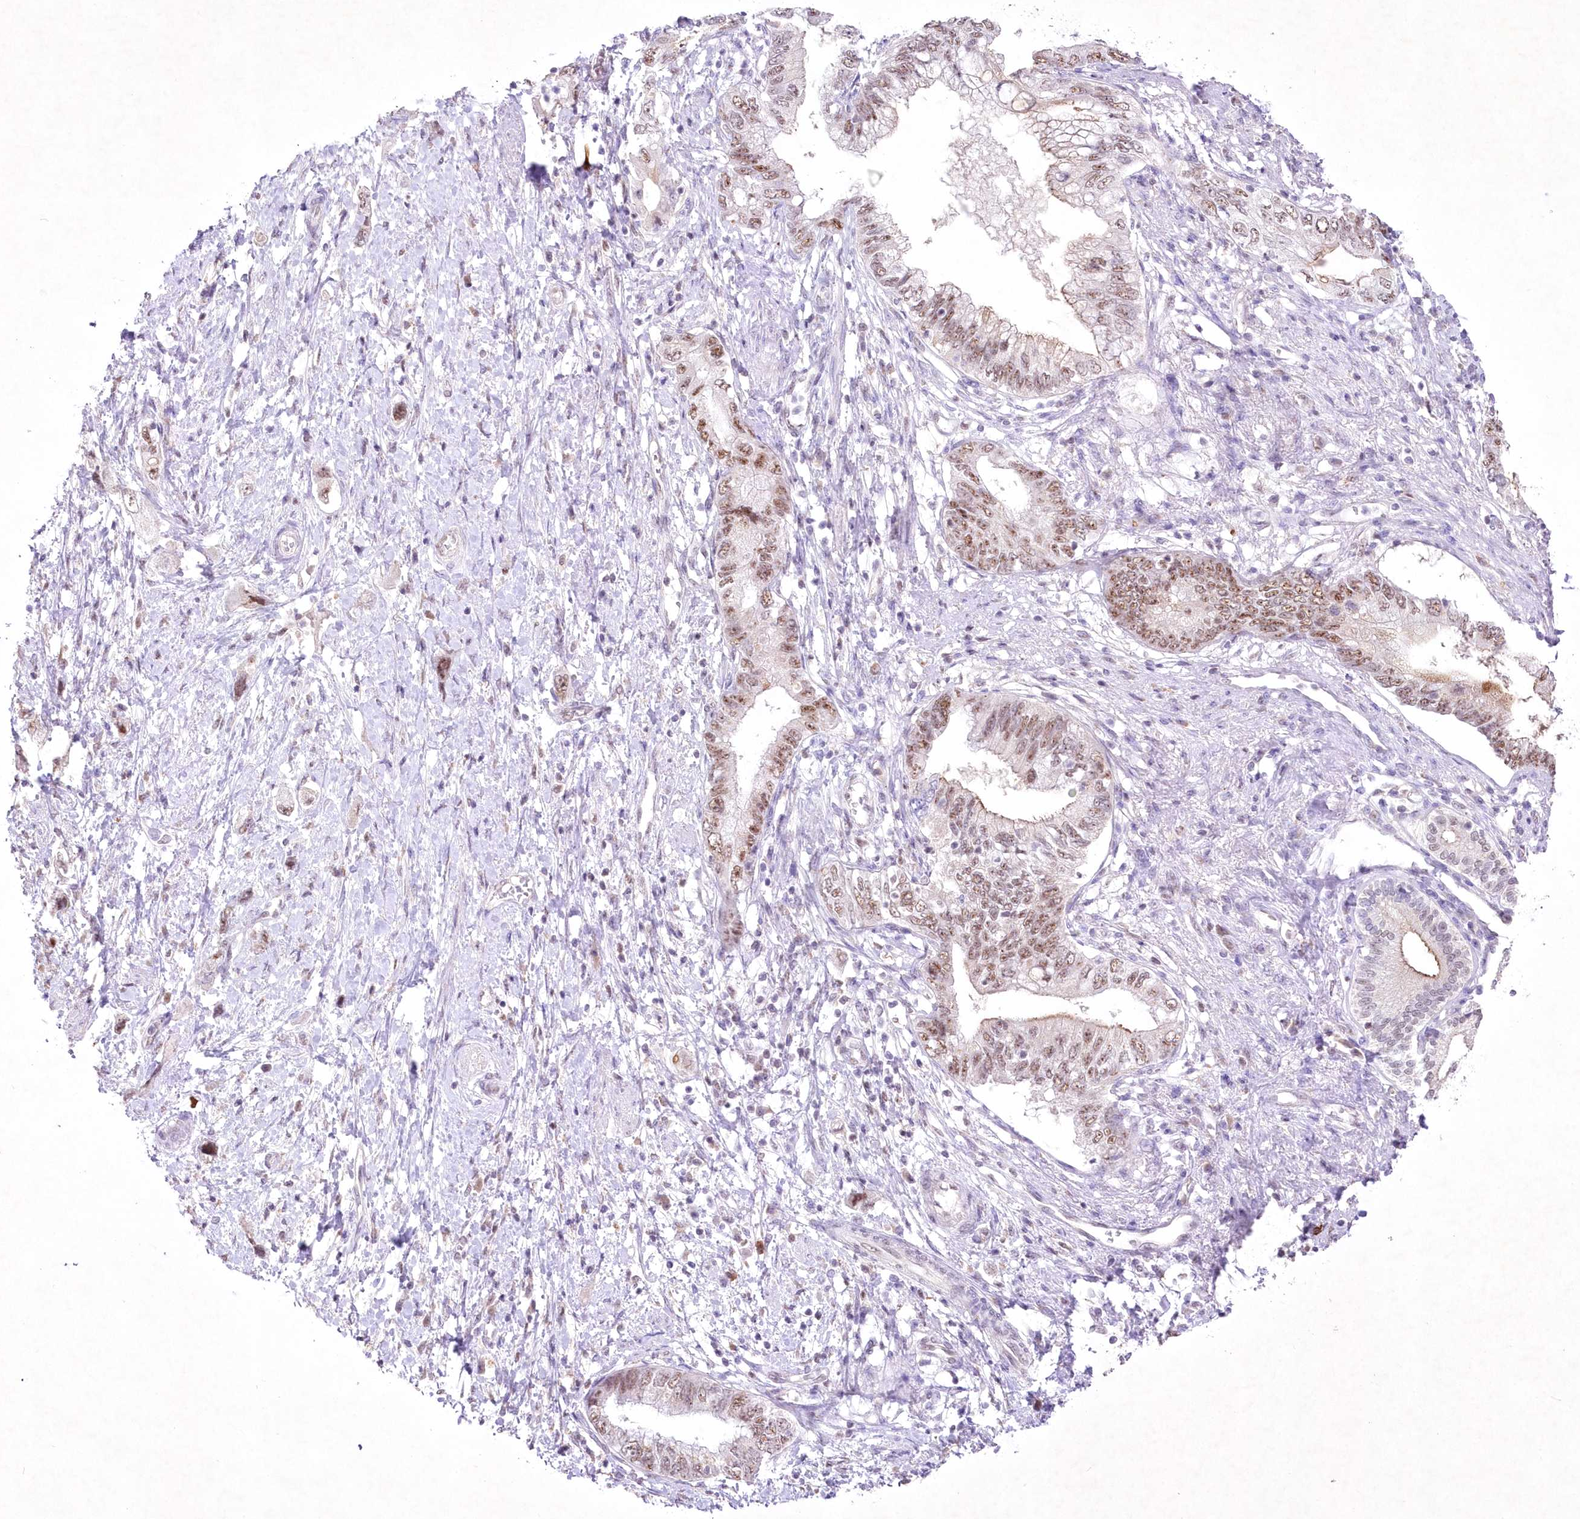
{"staining": {"intensity": "moderate", "quantity": ">75%", "location": "nuclear"}, "tissue": "pancreatic cancer", "cell_type": "Tumor cells", "image_type": "cancer", "snomed": [{"axis": "morphology", "description": "Adenocarcinoma, NOS"}, {"axis": "topography", "description": "Pancreas"}], "caption": "The micrograph reveals immunohistochemical staining of pancreatic cancer (adenocarcinoma). There is moderate nuclear expression is appreciated in about >75% of tumor cells.", "gene": "RBM27", "patient": {"sex": "female", "age": 73}}